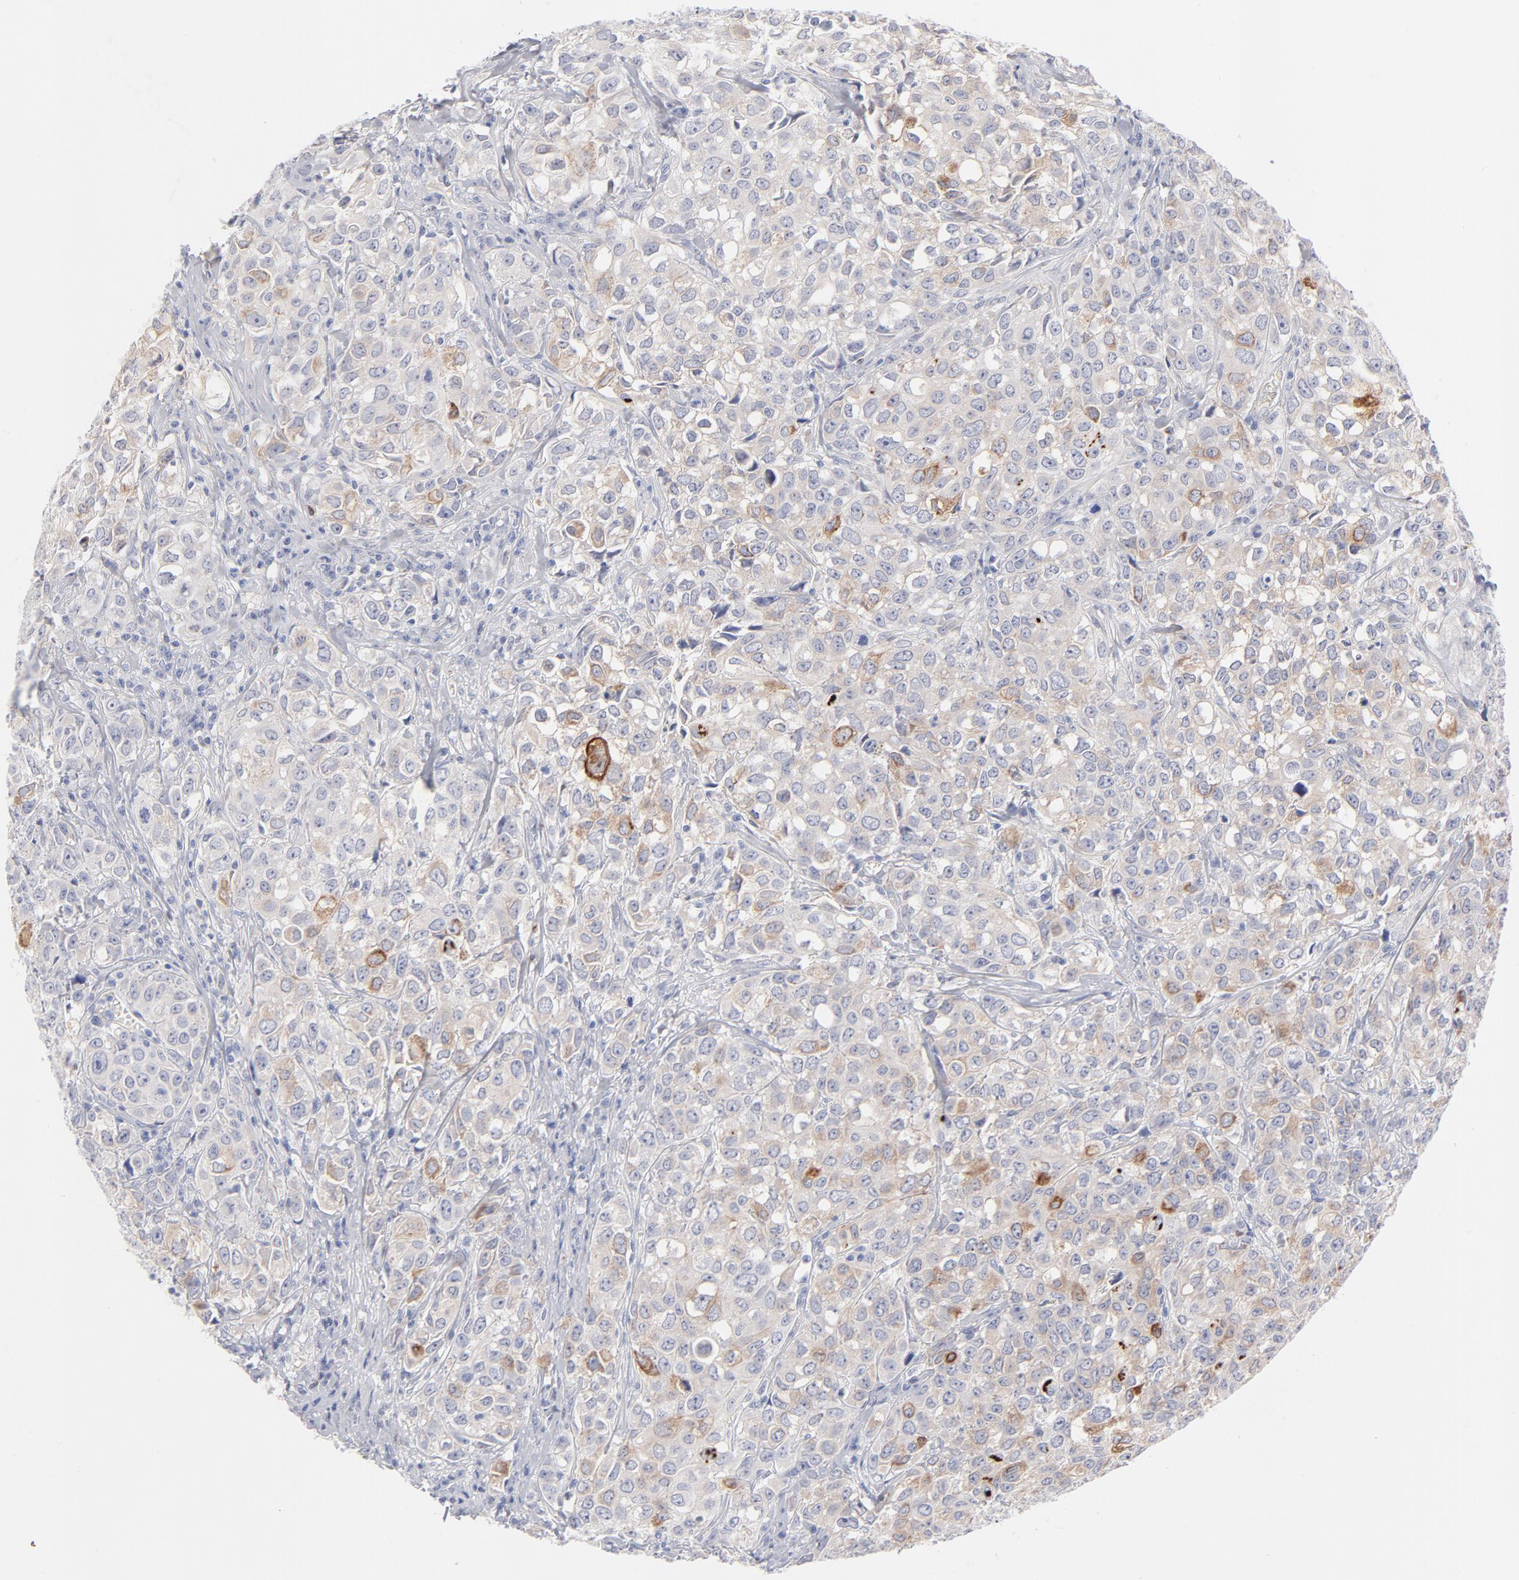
{"staining": {"intensity": "weak", "quantity": "25%-75%", "location": "cytoplasmic/membranous"}, "tissue": "urothelial cancer", "cell_type": "Tumor cells", "image_type": "cancer", "snomed": [{"axis": "morphology", "description": "Urothelial carcinoma, High grade"}, {"axis": "topography", "description": "Urinary bladder"}], "caption": "This photomicrograph exhibits immunohistochemistry staining of high-grade urothelial carcinoma, with low weak cytoplasmic/membranous staining in about 25%-75% of tumor cells.", "gene": "MID1", "patient": {"sex": "female", "age": 75}}